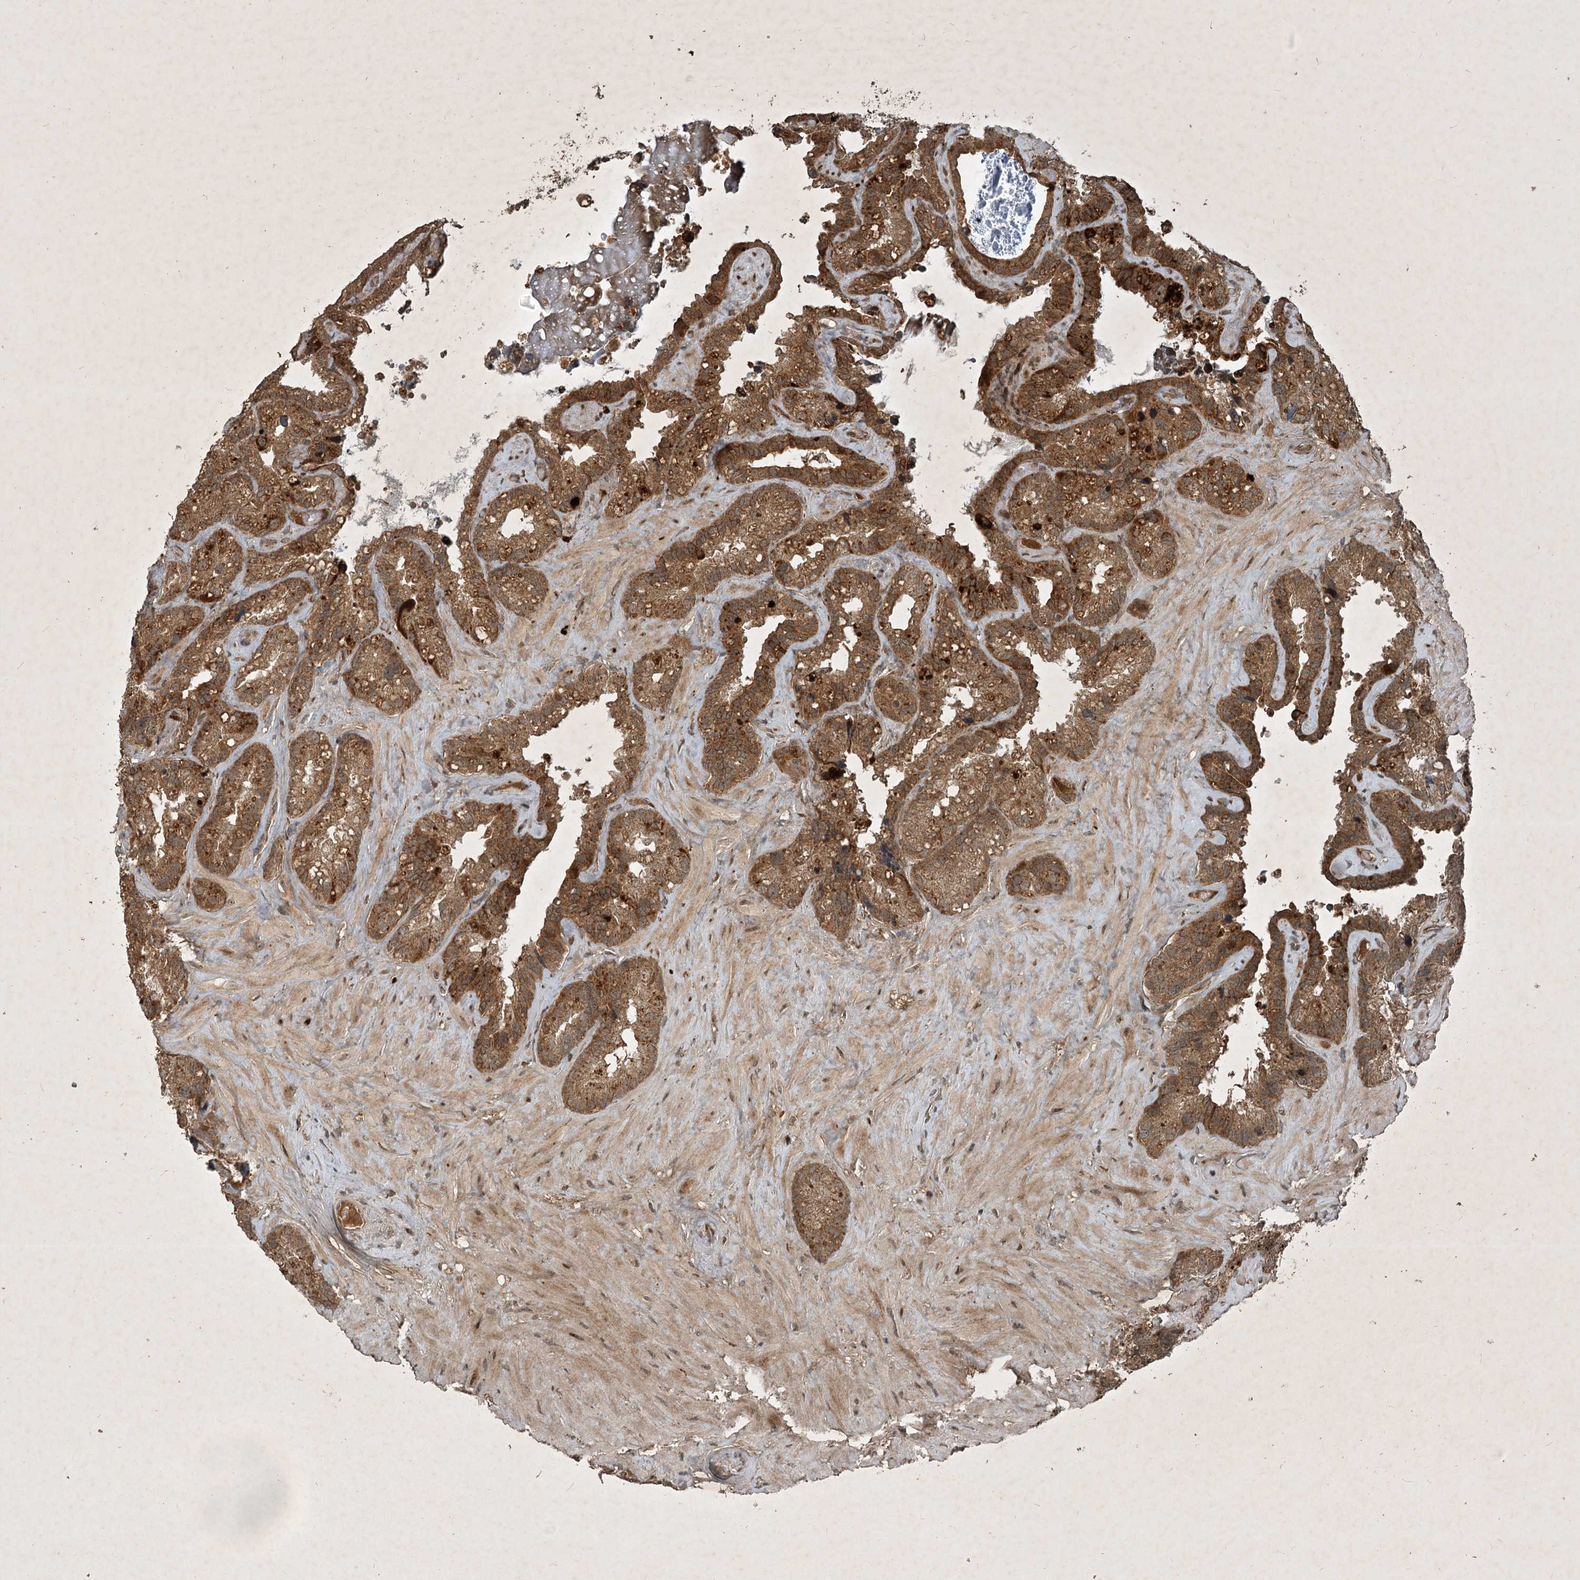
{"staining": {"intensity": "strong", "quantity": ">75%", "location": "cytoplasmic/membranous"}, "tissue": "seminal vesicle", "cell_type": "Glandular cells", "image_type": "normal", "snomed": [{"axis": "morphology", "description": "Normal tissue, NOS"}, {"axis": "topography", "description": "Prostate"}, {"axis": "topography", "description": "Seminal veicle"}], "caption": "This is an image of IHC staining of normal seminal vesicle, which shows strong positivity in the cytoplasmic/membranous of glandular cells.", "gene": "UNC93A", "patient": {"sex": "male", "age": 68}}